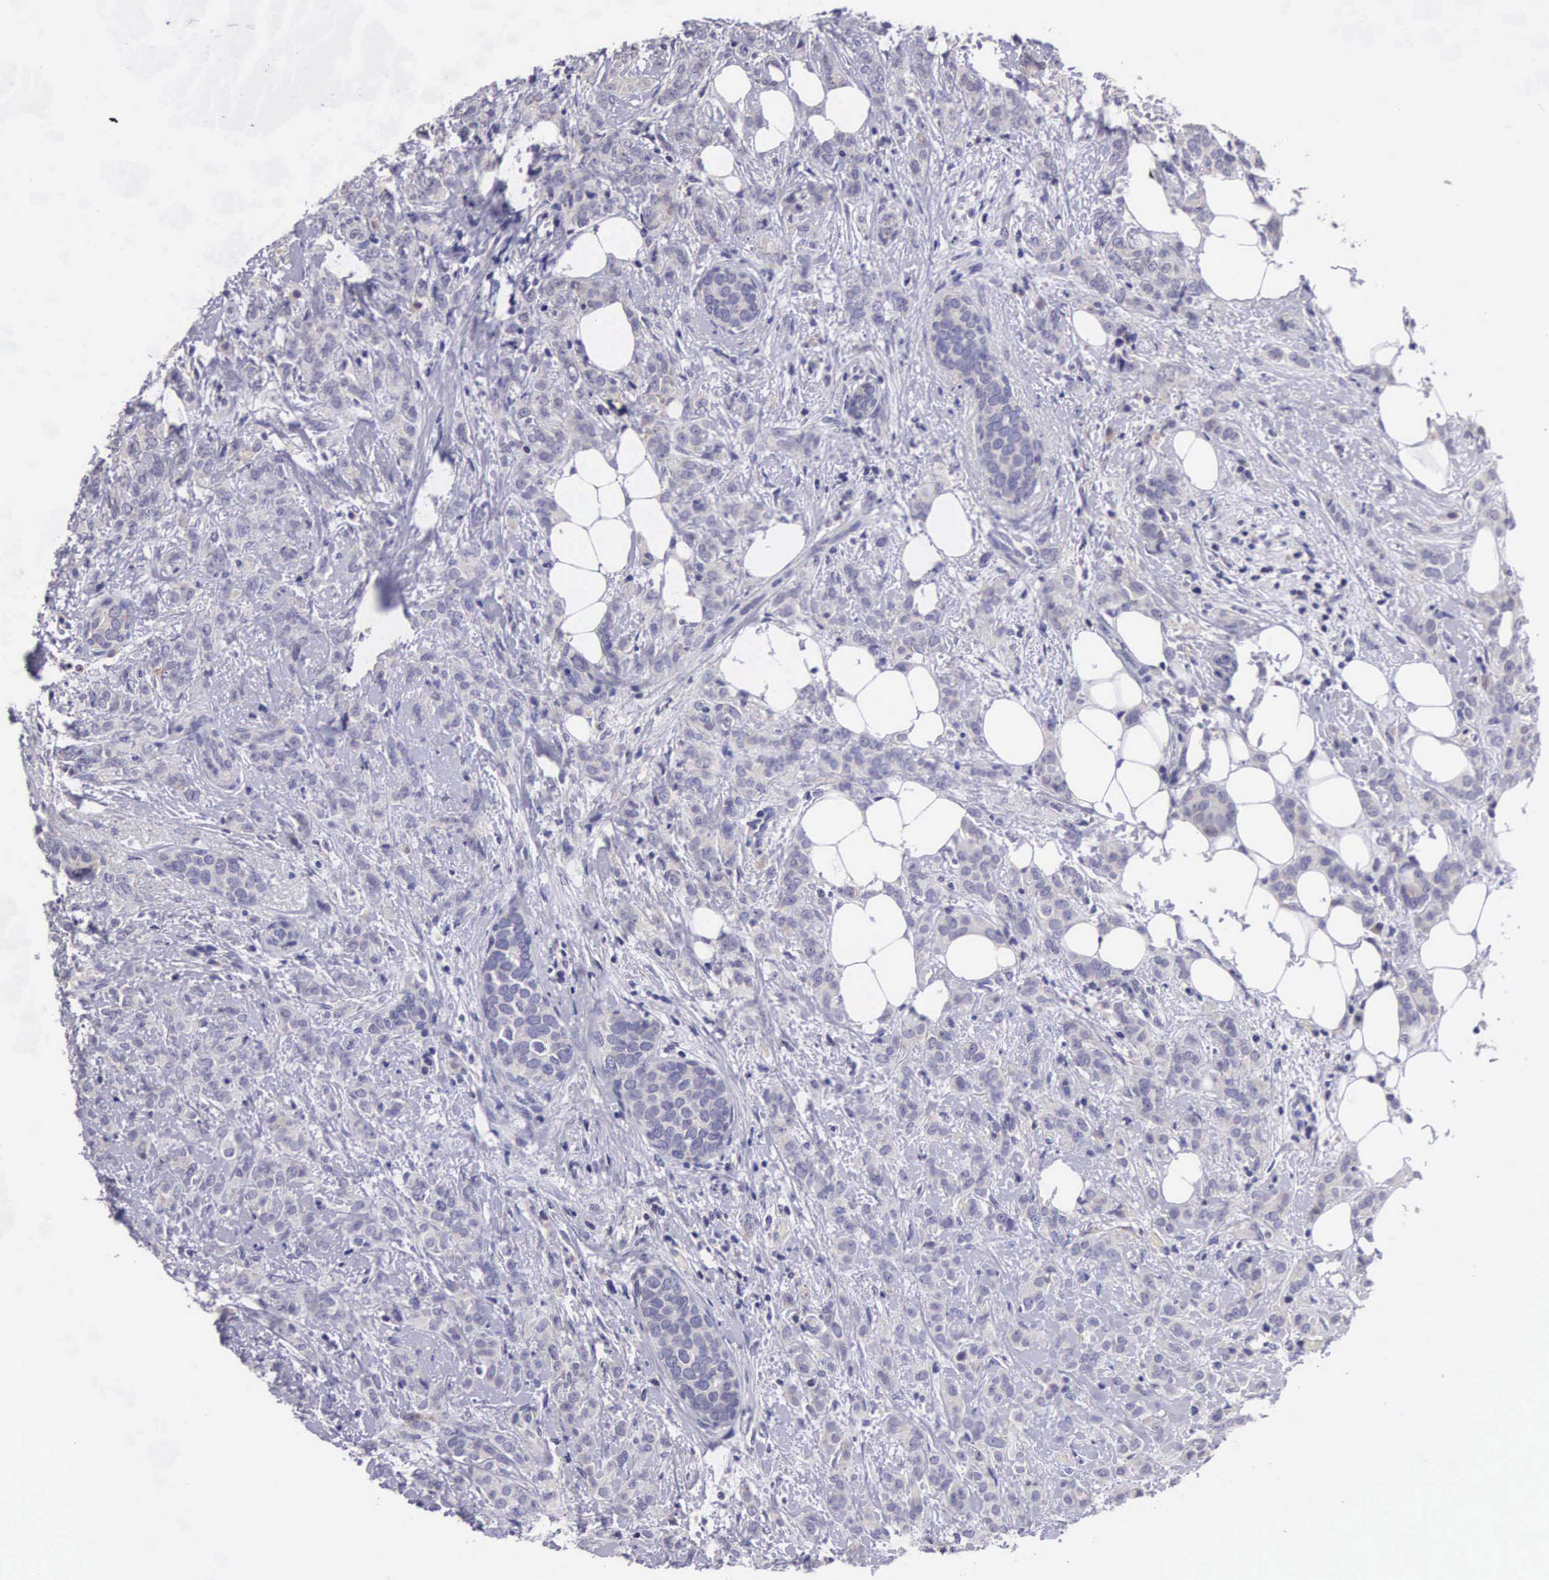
{"staining": {"intensity": "negative", "quantity": "none", "location": "none"}, "tissue": "breast cancer", "cell_type": "Tumor cells", "image_type": "cancer", "snomed": [{"axis": "morphology", "description": "Duct carcinoma"}, {"axis": "topography", "description": "Breast"}], "caption": "This is a photomicrograph of immunohistochemistry staining of breast invasive ductal carcinoma, which shows no expression in tumor cells.", "gene": "ARG2", "patient": {"sex": "female", "age": 53}}